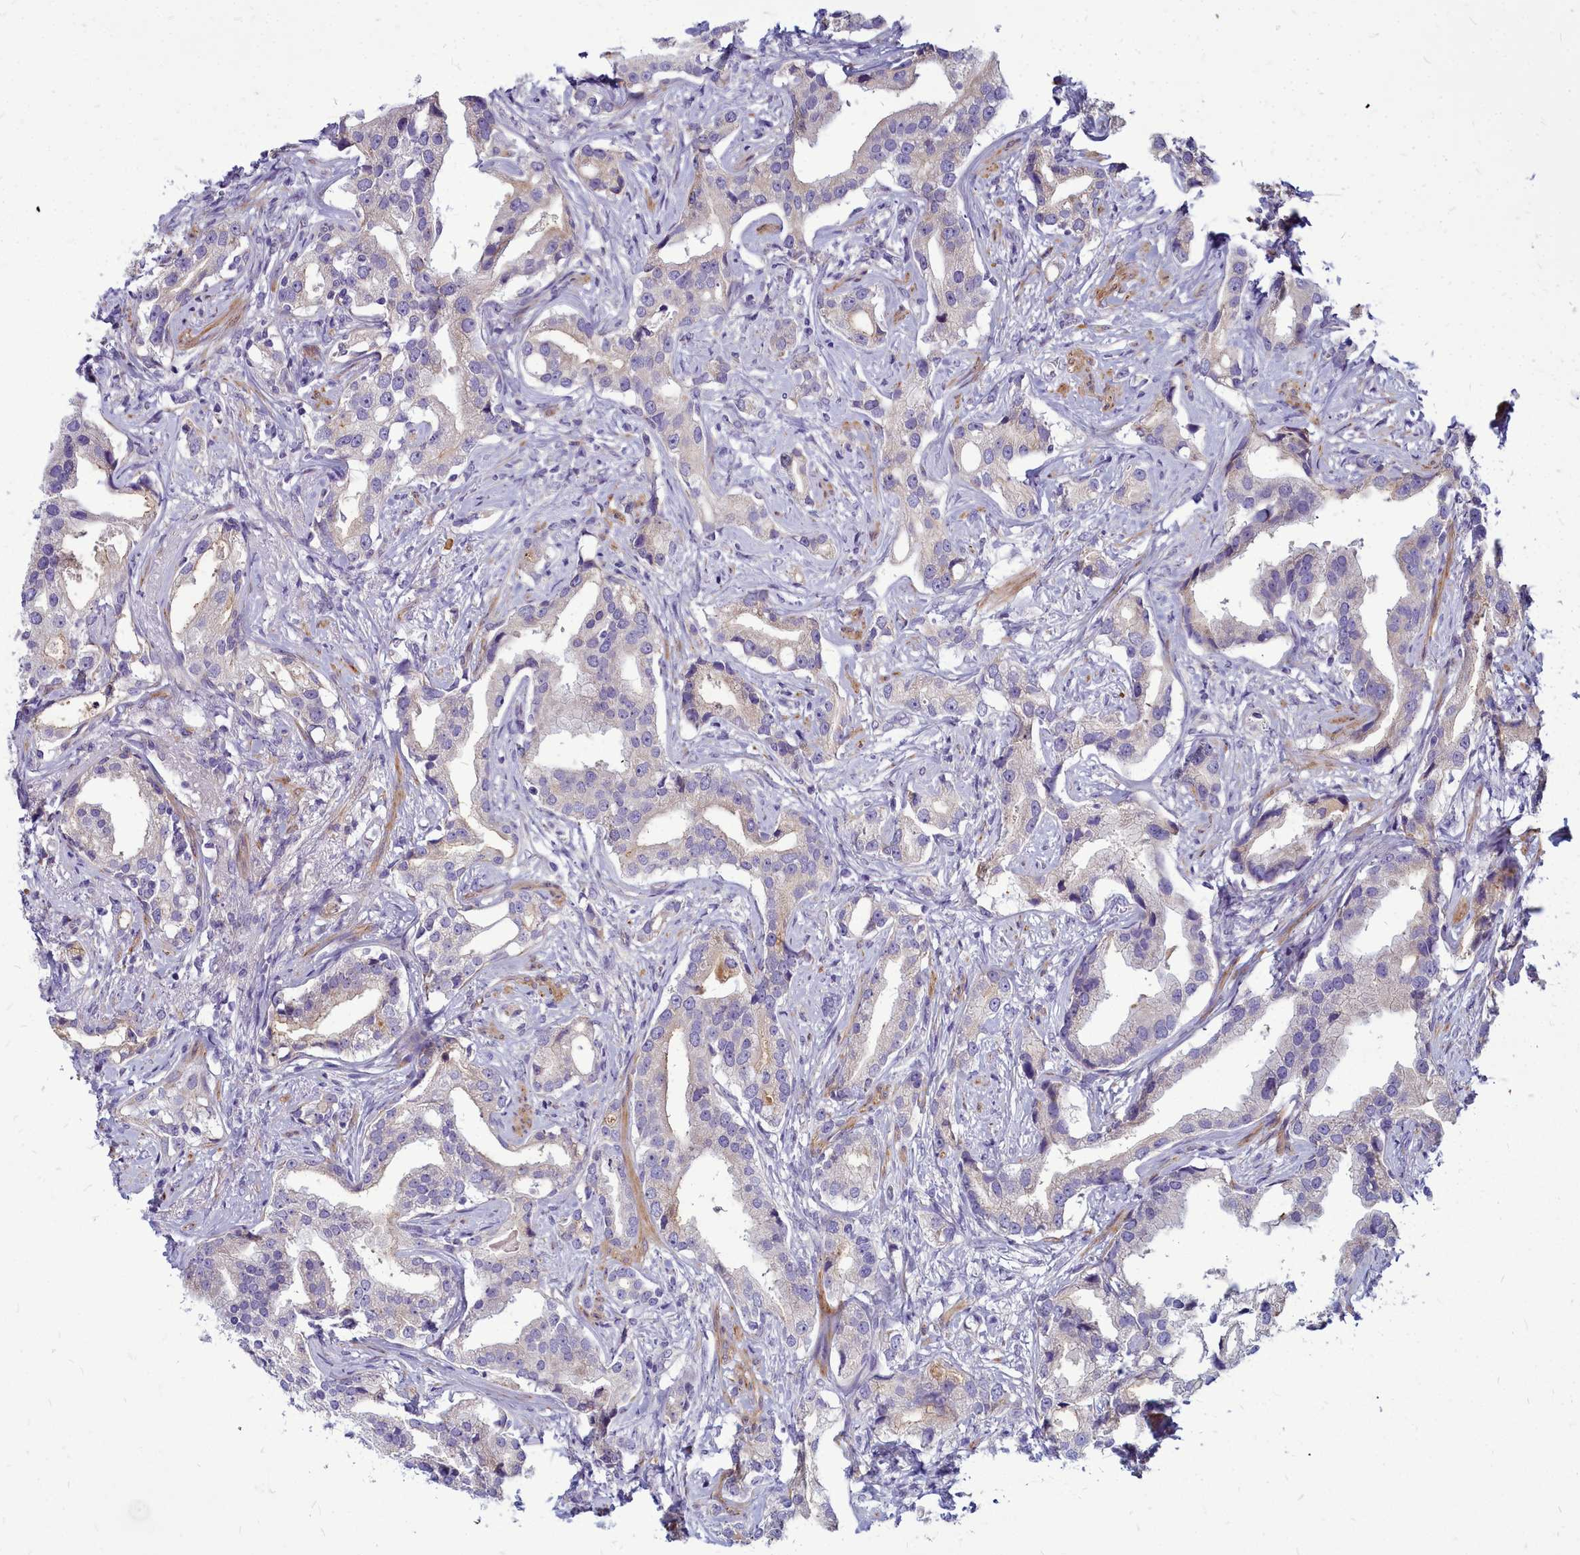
{"staining": {"intensity": "negative", "quantity": "none", "location": "none"}, "tissue": "prostate cancer", "cell_type": "Tumor cells", "image_type": "cancer", "snomed": [{"axis": "morphology", "description": "Adenocarcinoma, High grade"}, {"axis": "topography", "description": "Prostate"}], "caption": "Human prostate cancer stained for a protein using IHC demonstrates no positivity in tumor cells.", "gene": "SMPD4", "patient": {"sex": "male", "age": 67}}